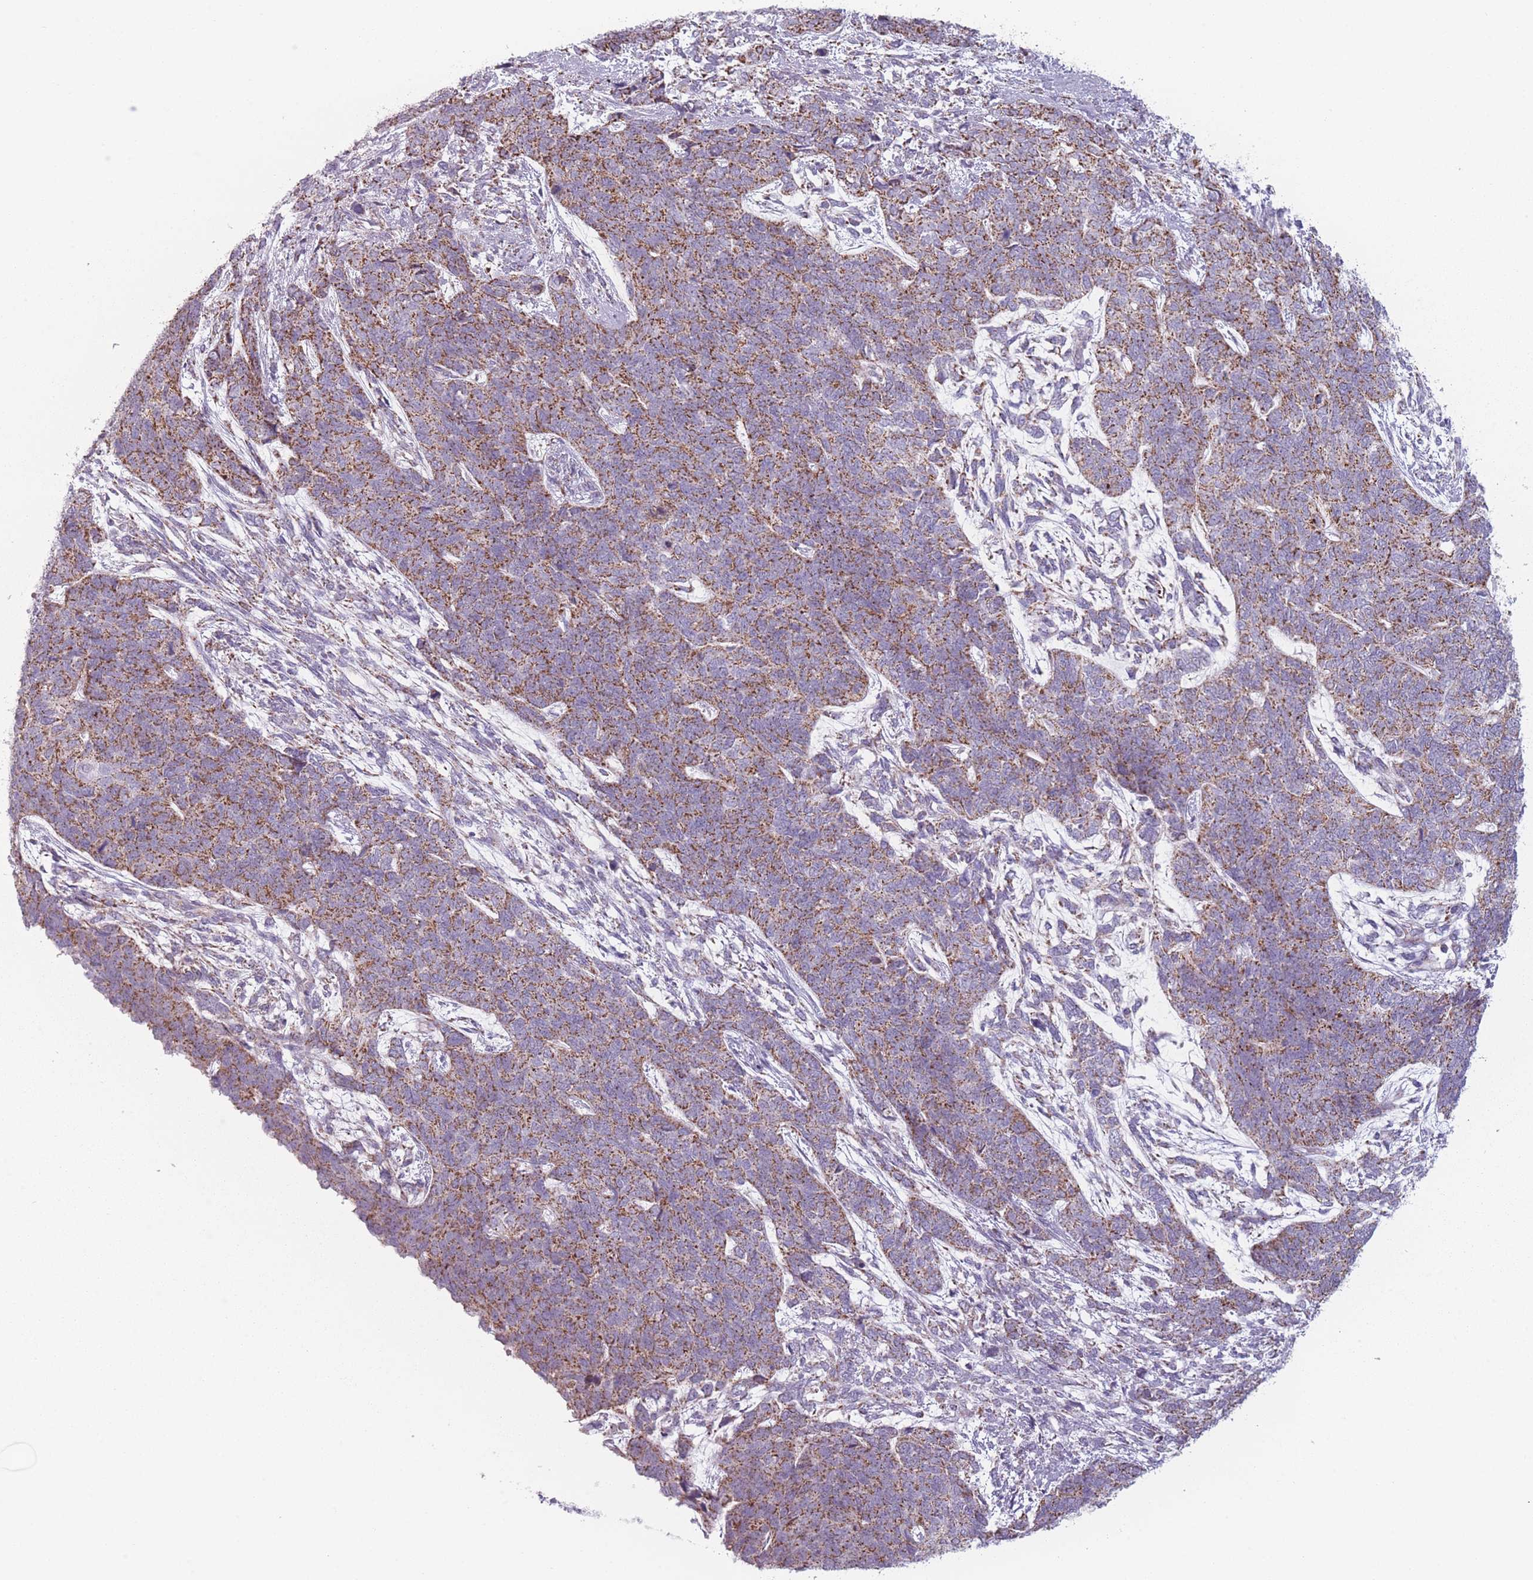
{"staining": {"intensity": "moderate", "quantity": ">75%", "location": "cytoplasmic/membranous"}, "tissue": "cervical cancer", "cell_type": "Tumor cells", "image_type": "cancer", "snomed": [{"axis": "morphology", "description": "Squamous cell carcinoma, NOS"}, {"axis": "topography", "description": "Cervix"}], "caption": "About >75% of tumor cells in cervical cancer exhibit moderate cytoplasmic/membranous protein expression as visualized by brown immunohistochemical staining.", "gene": "DCHS1", "patient": {"sex": "female", "age": 63}}